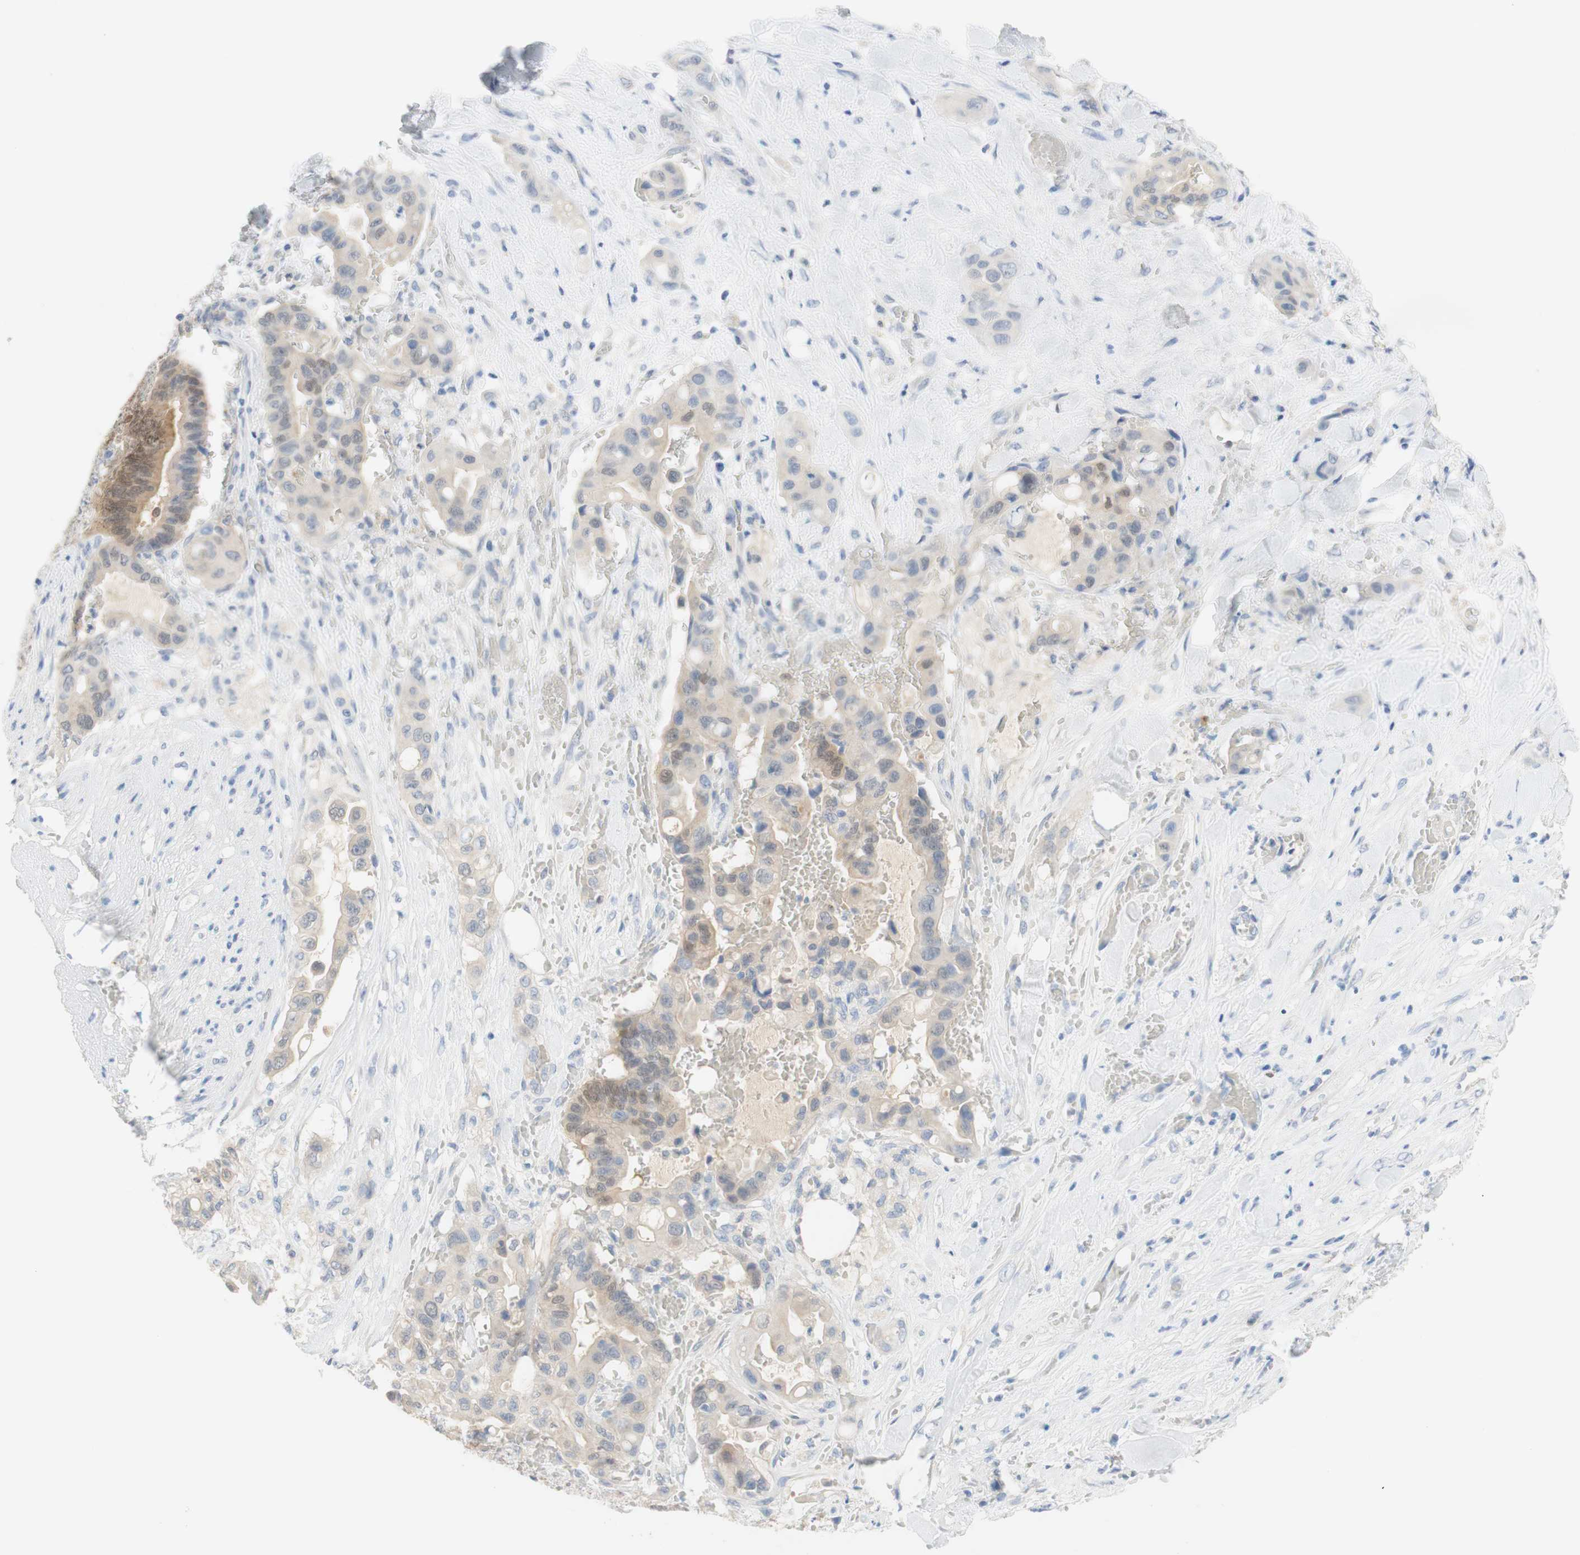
{"staining": {"intensity": "weak", "quantity": "25%-75%", "location": "cytoplasmic/membranous,nuclear"}, "tissue": "liver cancer", "cell_type": "Tumor cells", "image_type": "cancer", "snomed": [{"axis": "morphology", "description": "Cholangiocarcinoma"}, {"axis": "topography", "description": "Liver"}], "caption": "Liver cholangiocarcinoma was stained to show a protein in brown. There is low levels of weak cytoplasmic/membranous and nuclear positivity in approximately 25%-75% of tumor cells.", "gene": "SELENBP1", "patient": {"sex": "female", "age": 61}}